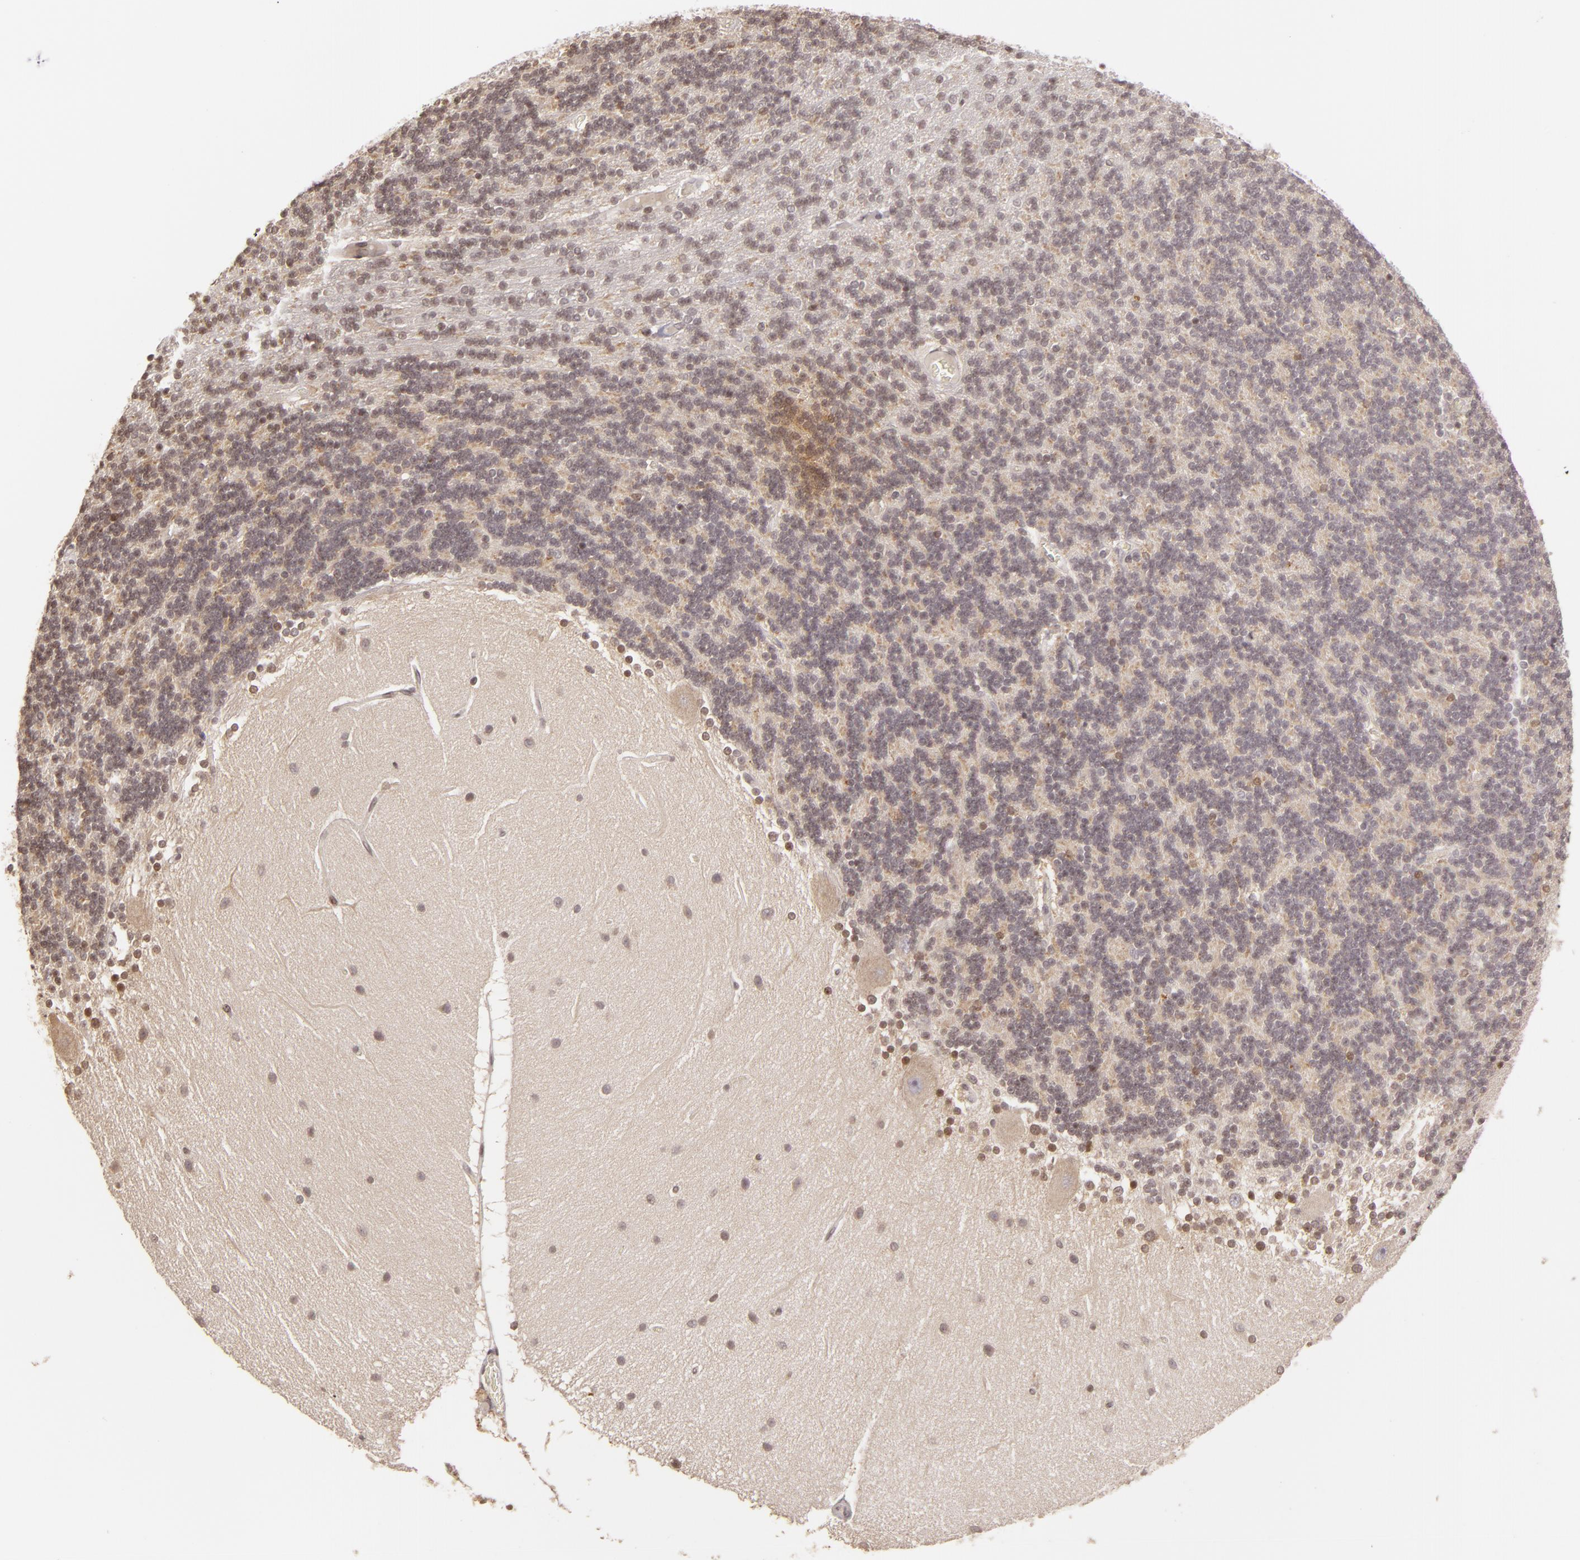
{"staining": {"intensity": "weak", "quantity": "25%-75%", "location": "cytoplasmic/membranous"}, "tissue": "cerebellum", "cell_type": "Cells in granular layer", "image_type": "normal", "snomed": [{"axis": "morphology", "description": "Normal tissue, NOS"}, {"axis": "topography", "description": "Cerebellum"}], "caption": "About 25%-75% of cells in granular layer in normal cerebellum show weak cytoplasmic/membranous protein positivity as visualized by brown immunohistochemical staining.", "gene": "AKAP6", "patient": {"sex": "female", "age": 54}}